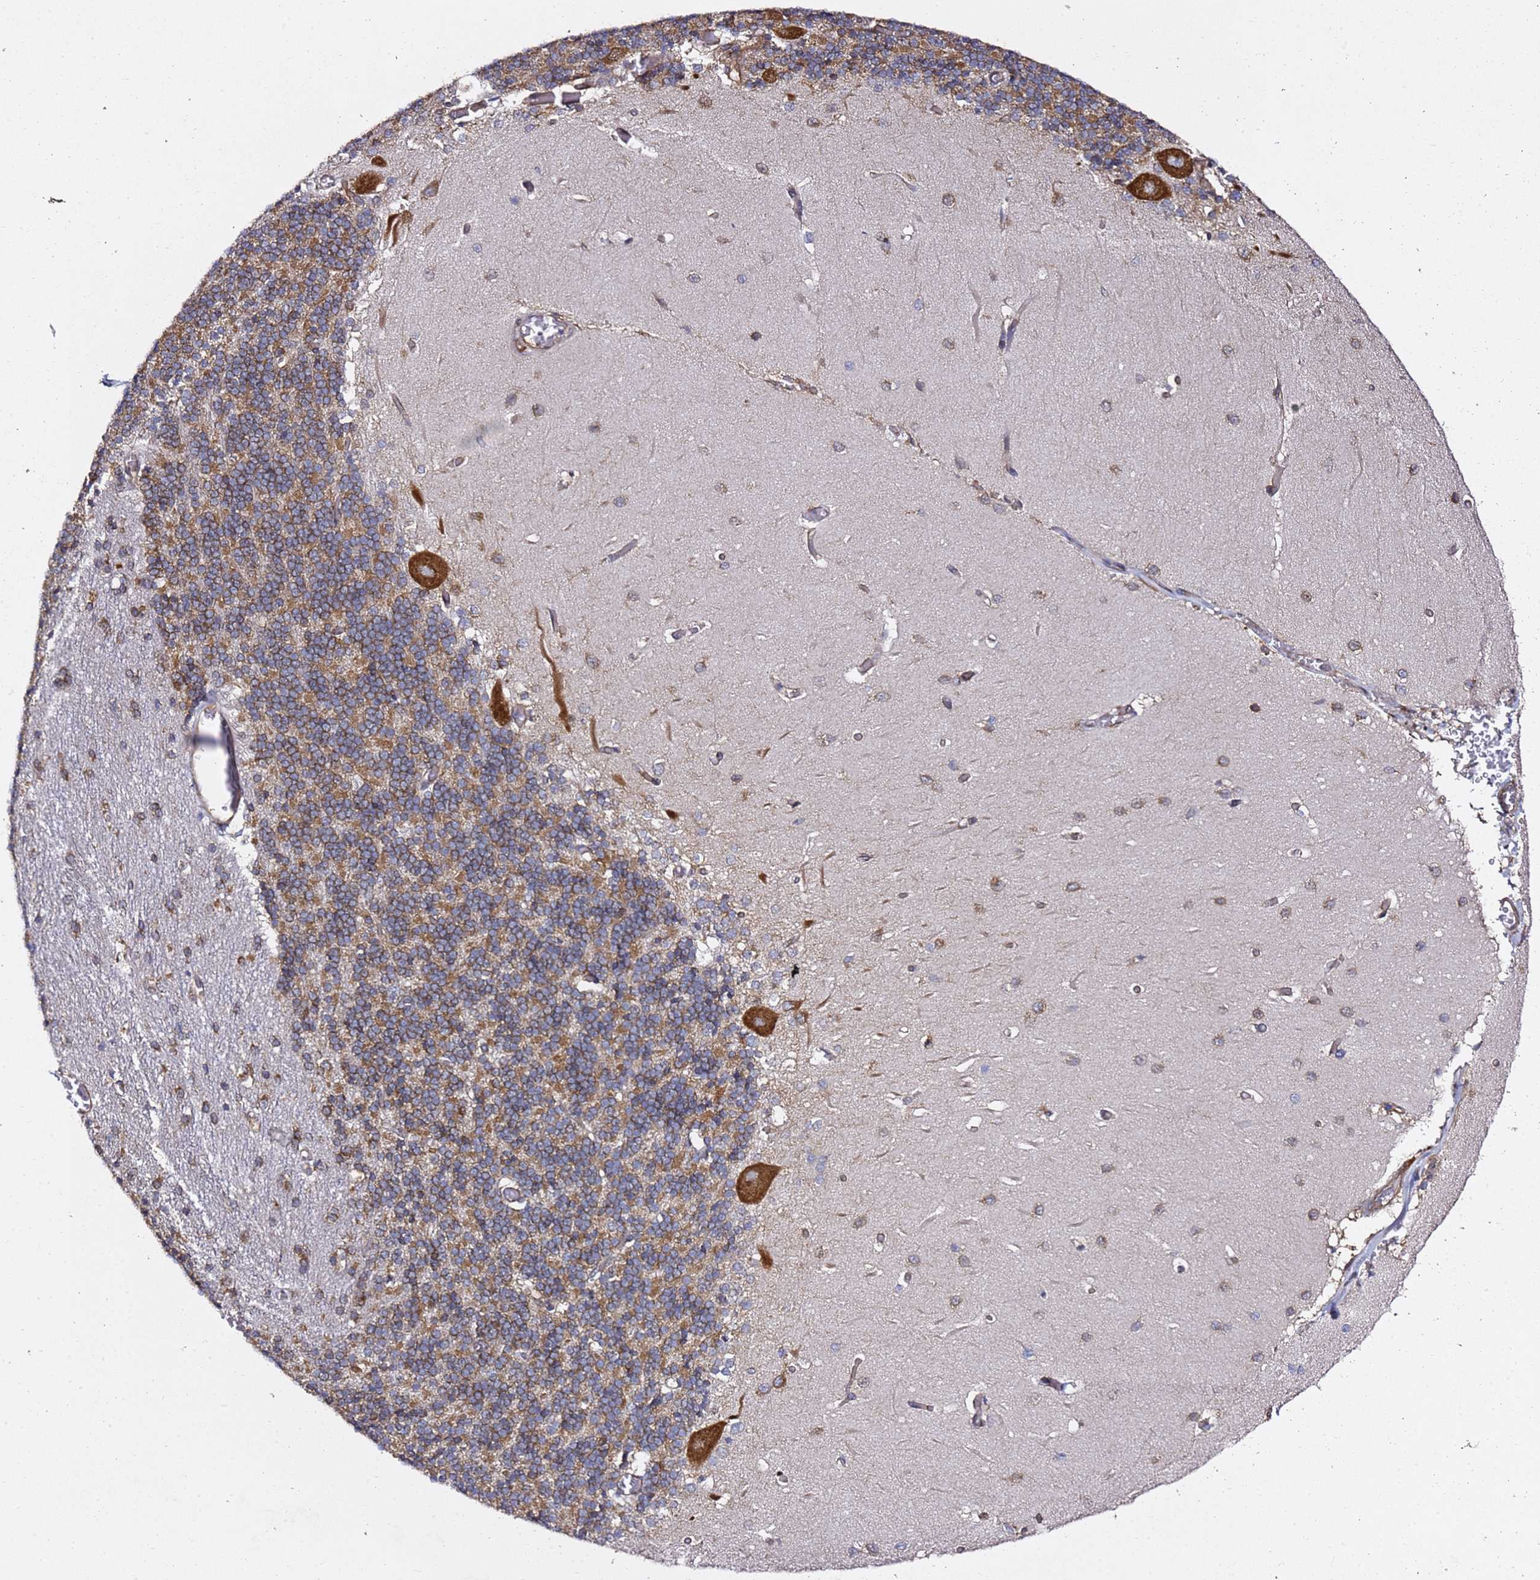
{"staining": {"intensity": "moderate", "quantity": "25%-75%", "location": "cytoplasmic/membranous"}, "tissue": "cerebellum", "cell_type": "Cells in granular layer", "image_type": "normal", "snomed": [{"axis": "morphology", "description": "Normal tissue, NOS"}, {"axis": "topography", "description": "Cerebellum"}], "caption": "Moderate cytoplasmic/membranous positivity is identified in about 25%-75% of cells in granular layer in normal cerebellum.", "gene": "TPST1", "patient": {"sex": "male", "age": 37}}